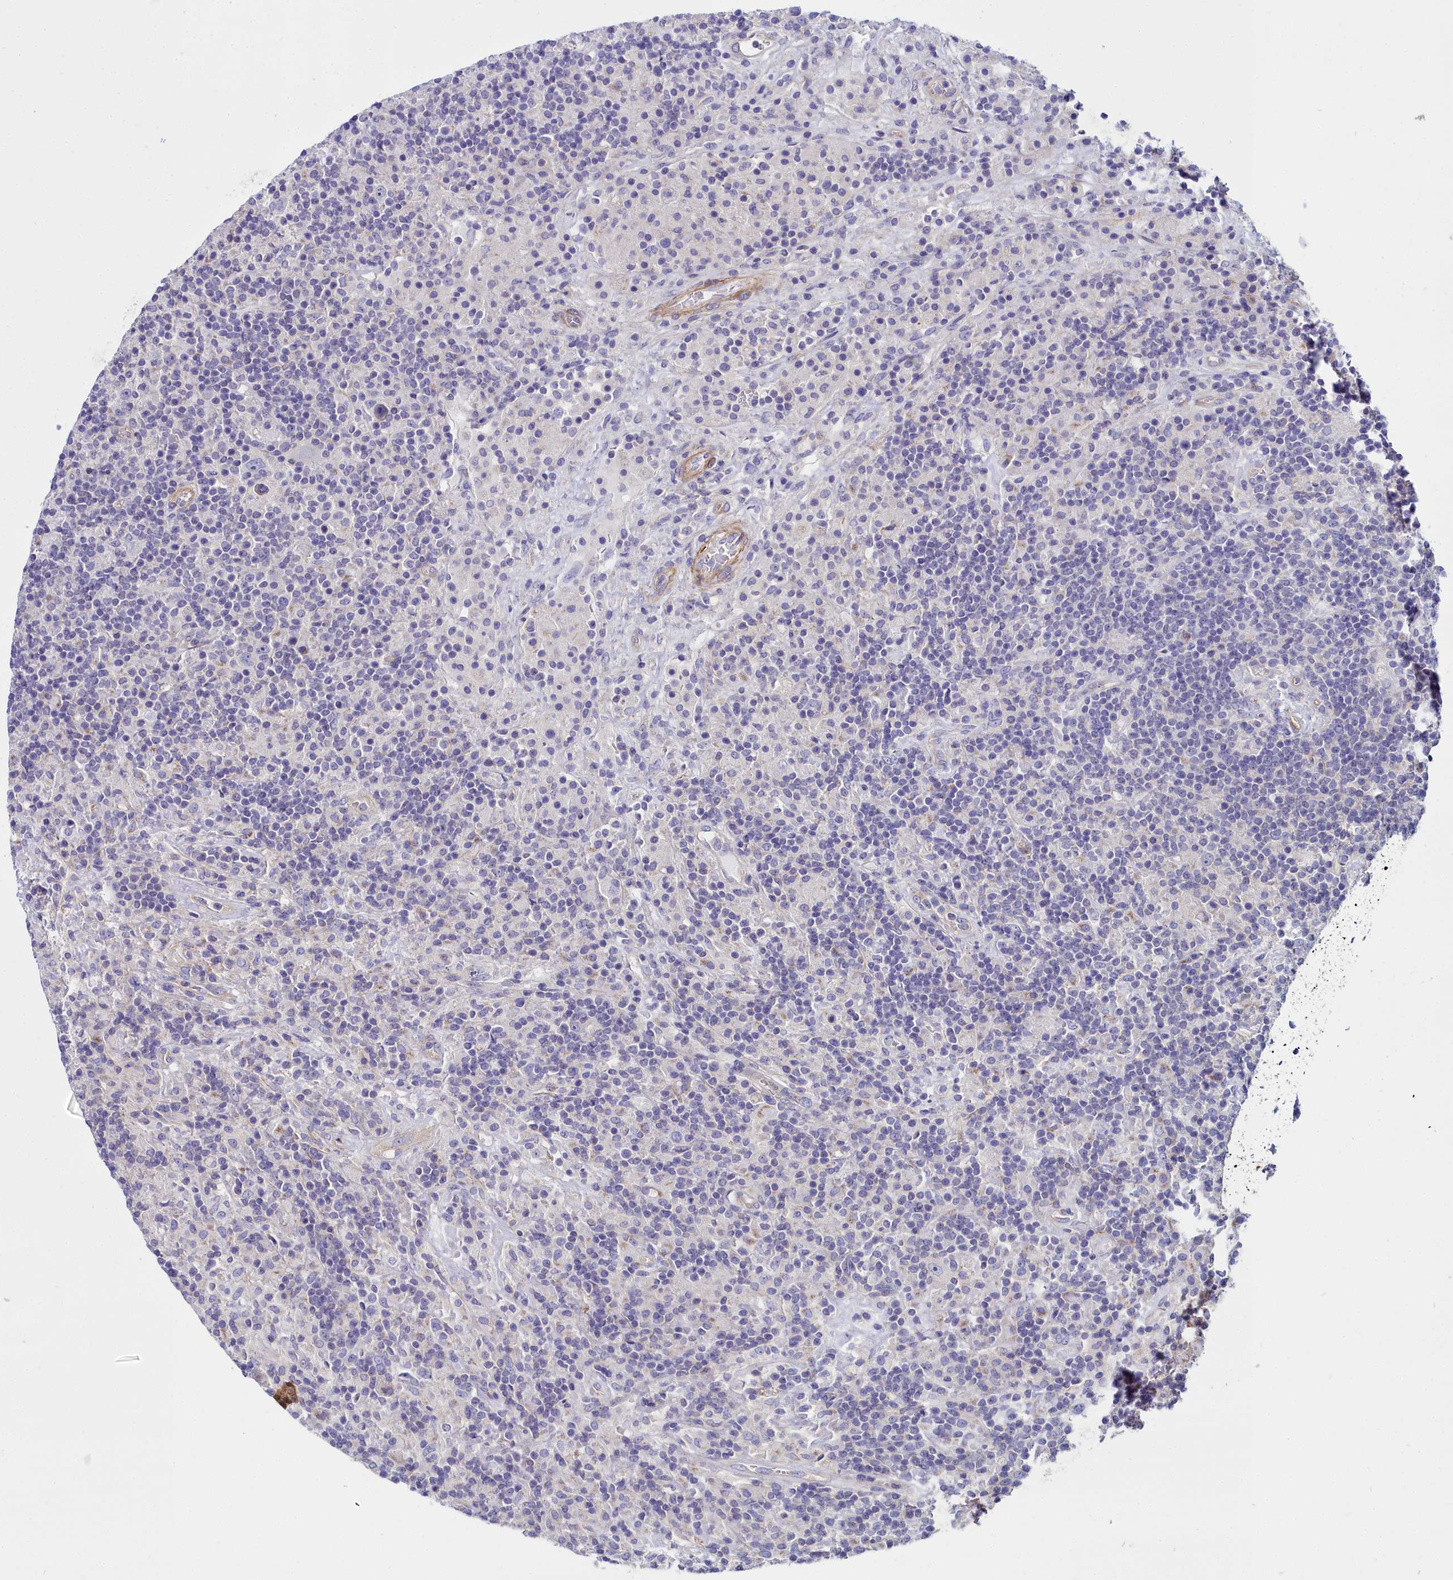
{"staining": {"intensity": "negative", "quantity": "none", "location": "none"}, "tissue": "lymphoma", "cell_type": "Tumor cells", "image_type": "cancer", "snomed": [{"axis": "morphology", "description": "Hodgkin's disease, NOS"}, {"axis": "topography", "description": "Lymph node"}], "caption": "Tumor cells show no significant protein staining in Hodgkin's disease.", "gene": "FADS3", "patient": {"sex": "male", "age": 70}}